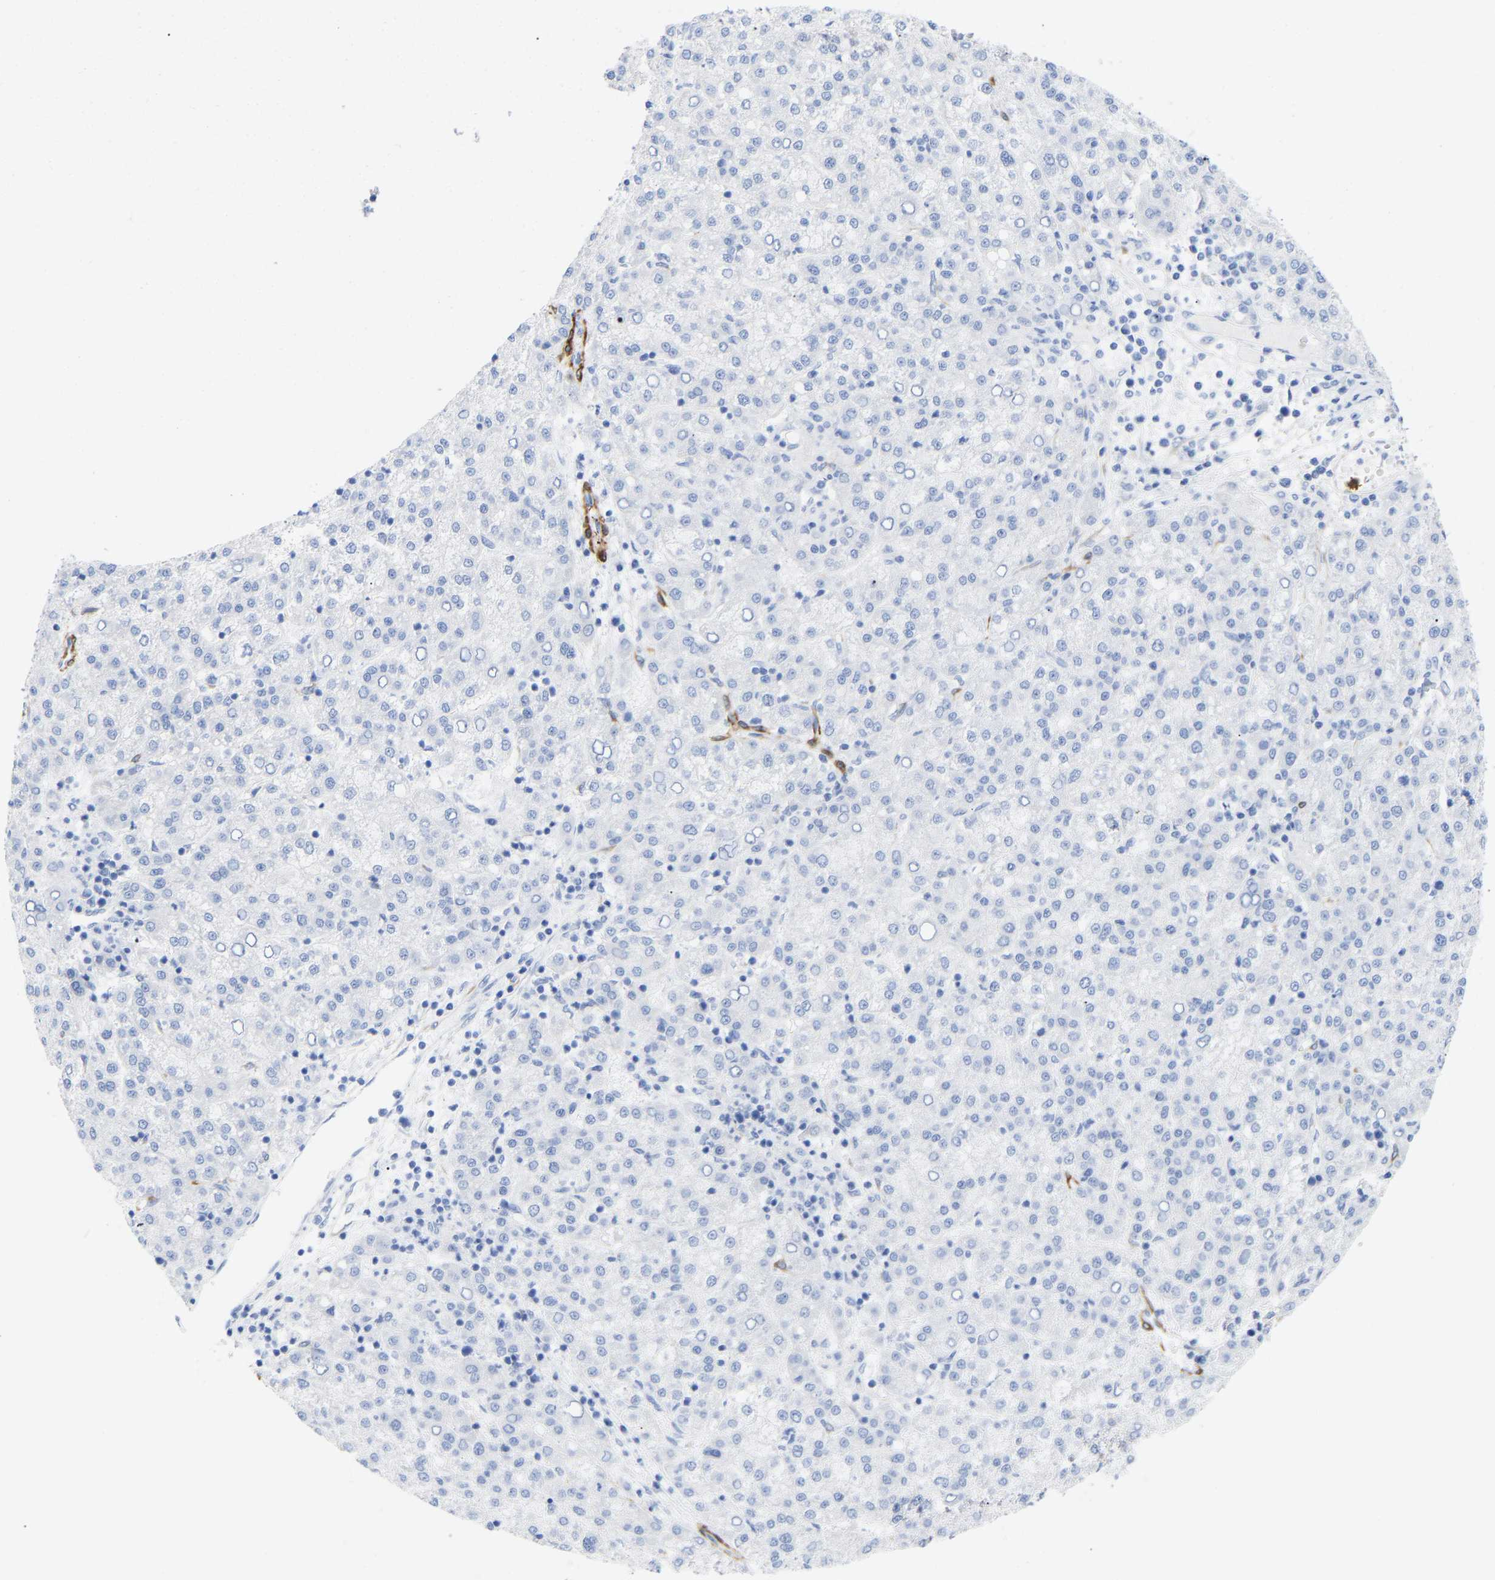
{"staining": {"intensity": "negative", "quantity": "none", "location": "none"}, "tissue": "liver cancer", "cell_type": "Tumor cells", "image_type": "cancer", "snomed": [{"axis": "morphology", "description": "Carcinoma, Hepatocellular, NOS"}, {"axis": "topography", "description": "Liver"}], "caption": "Immunohistochemistry of human liver cancer displays no expression in tumor cells.", "gene": "AMPH", "patient": {"sex": "female", "age": 58}}